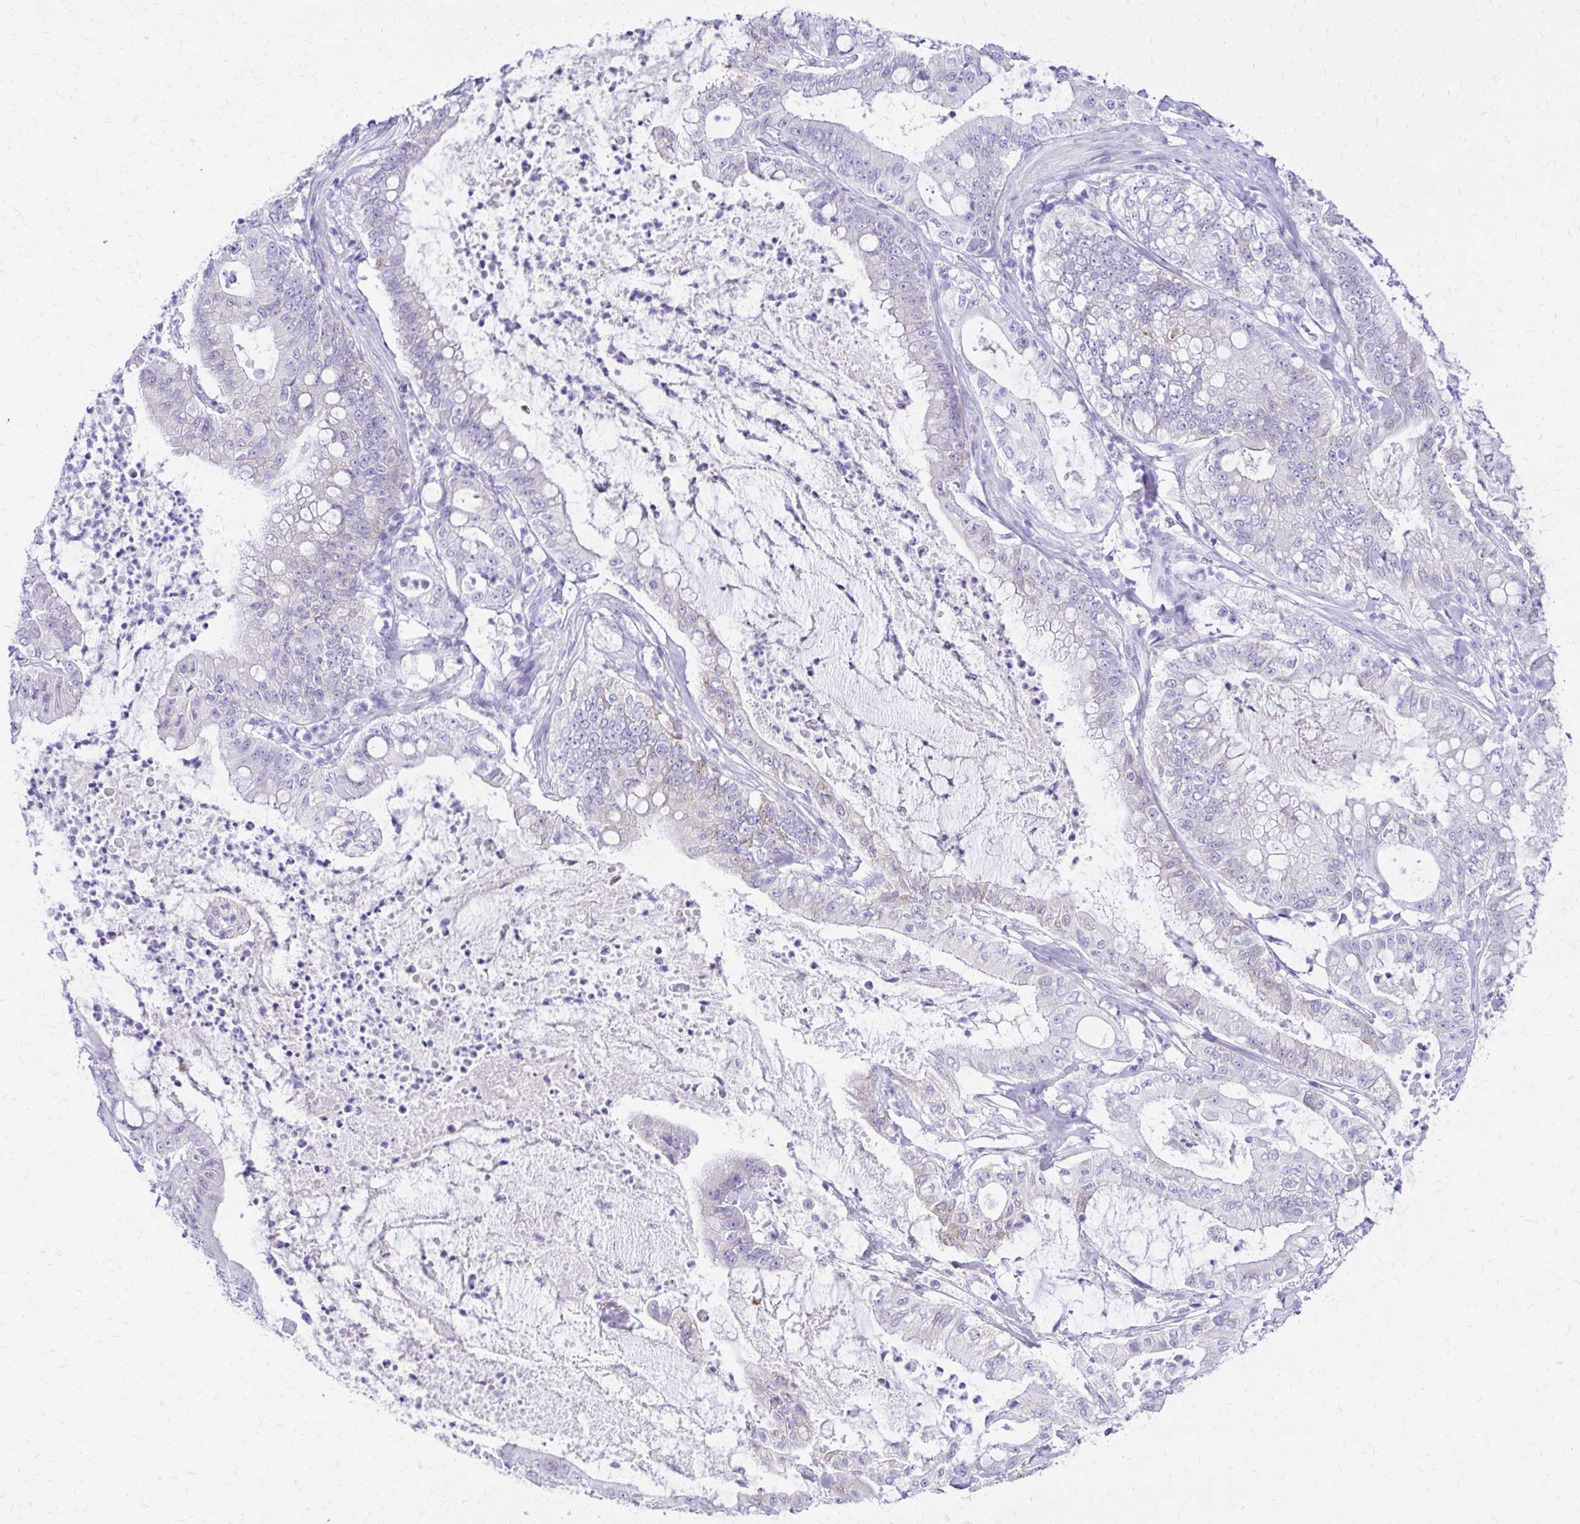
{"staining": {"intensity": "negative", "quantity": "none", "location": "none"}, "tissue": "pancreatic cancer", "cell_type": "Tumor cells", "image_type": "cancer", "snomed": [{"axis": "morphology", "description": "Adenocarcinoma, NOS"}, {"axis": "topography", "description": "Pancreas"}], "caption": "Image shows no protein positivity in tumor cells of pancreatic cancer (adenocarcinoma) tissue.", "gene": "S100G", "patient": {"sex": "male", "age": 71}}